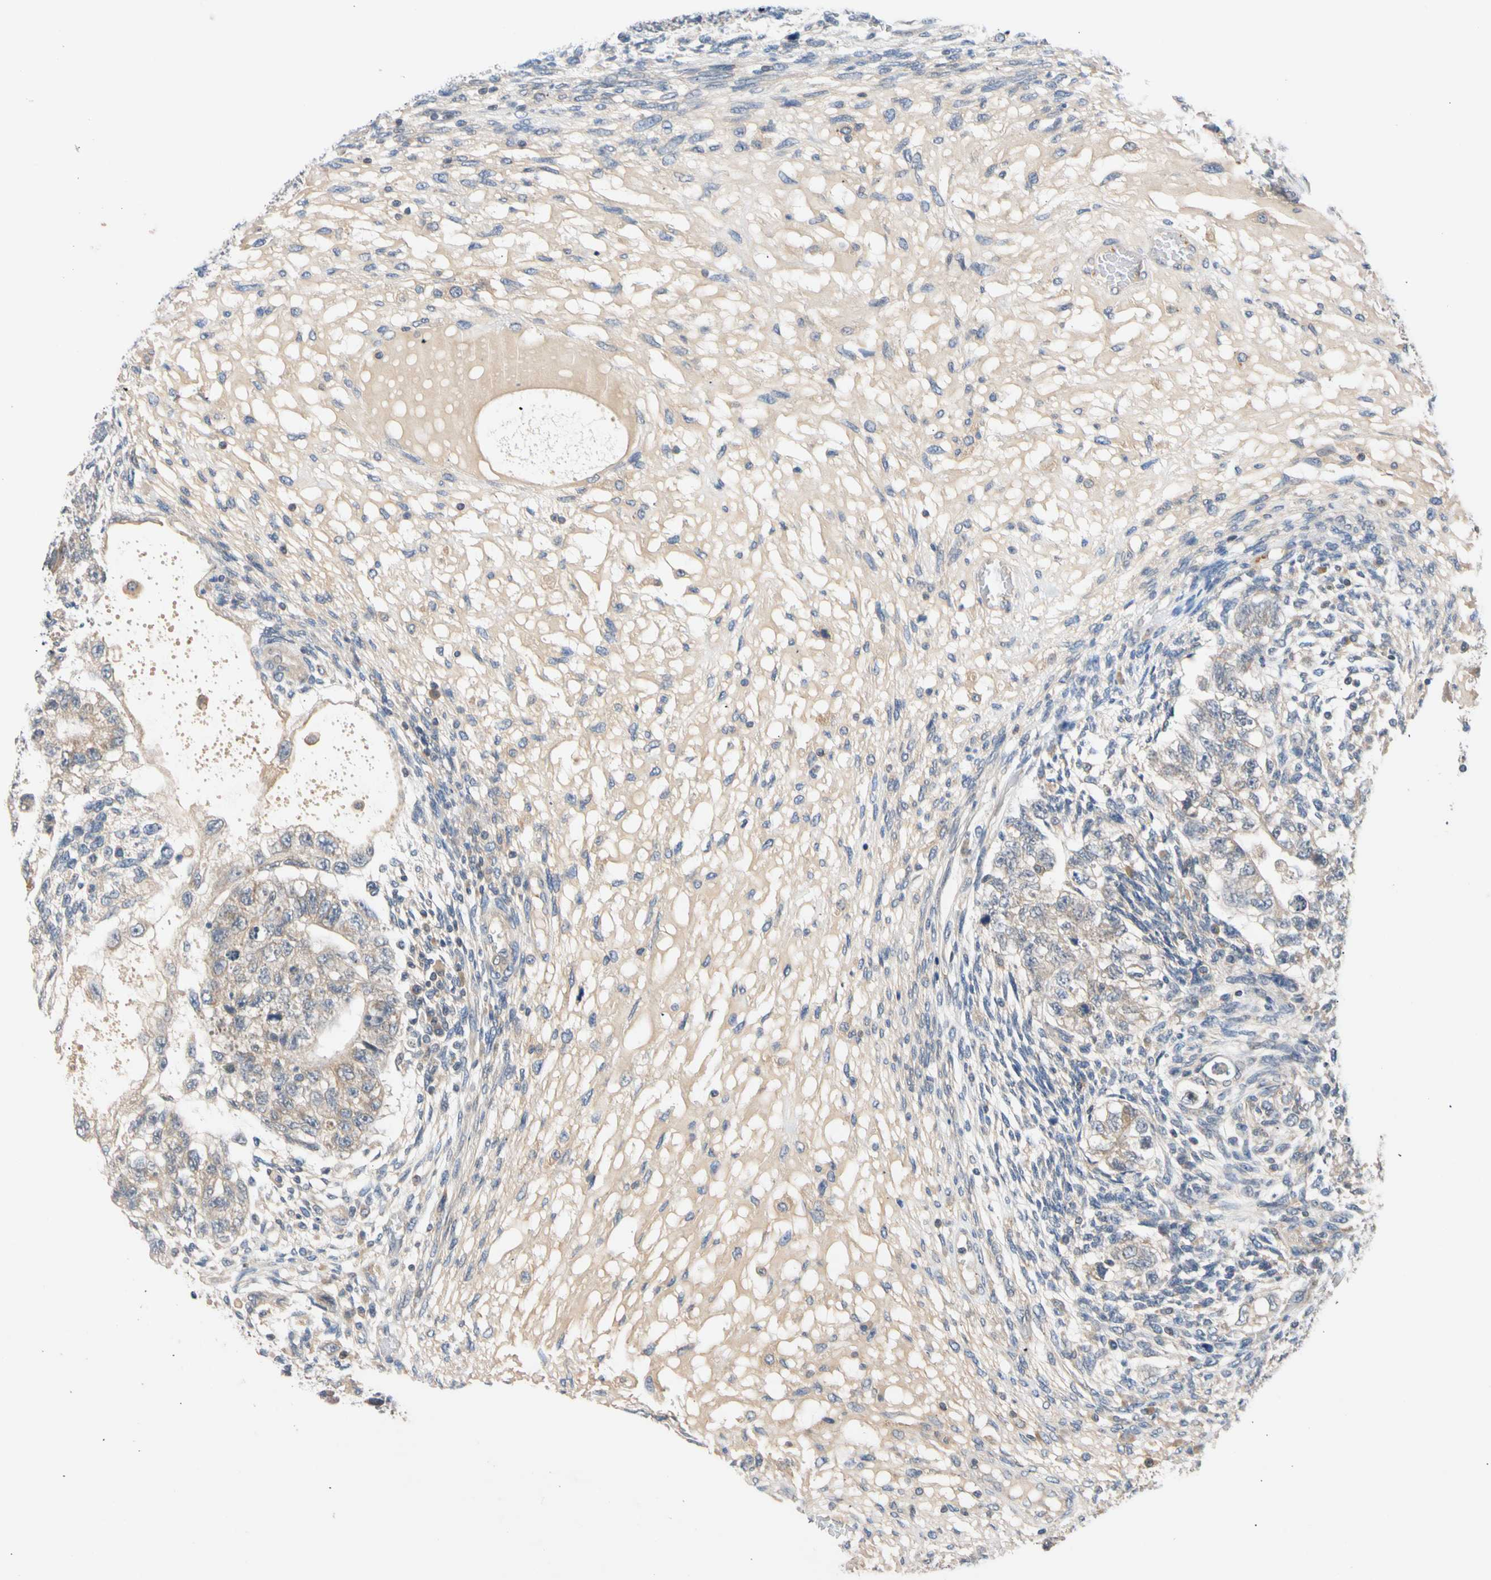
{"staining": {"intensity": "weak", "quantity": "<25%", "location": "cytoplasmic/membranous"}, "tissue": "testis cancer", "cell_type": "Tumor cells", "image_type": "cancer", "snomed": [{"axis": "morphology", "description": "Normal tissue, NOS"}, {"axis": "morphology", "description": "Carcinoma, Embryonal, NOS"}, {"axis": "topography", "description": "Testis"}], "caption": "DAB immunohistochemical staining of embryonal carcinoma (testis) reveals no significant positivity in tumor cells. (Brightfield microscopy of DAB (3,3'-diaminobenzidine) immunohistochemistry at high magnification).", "gene": "CNST", "patient": {"sex": "male", "age": 36}}